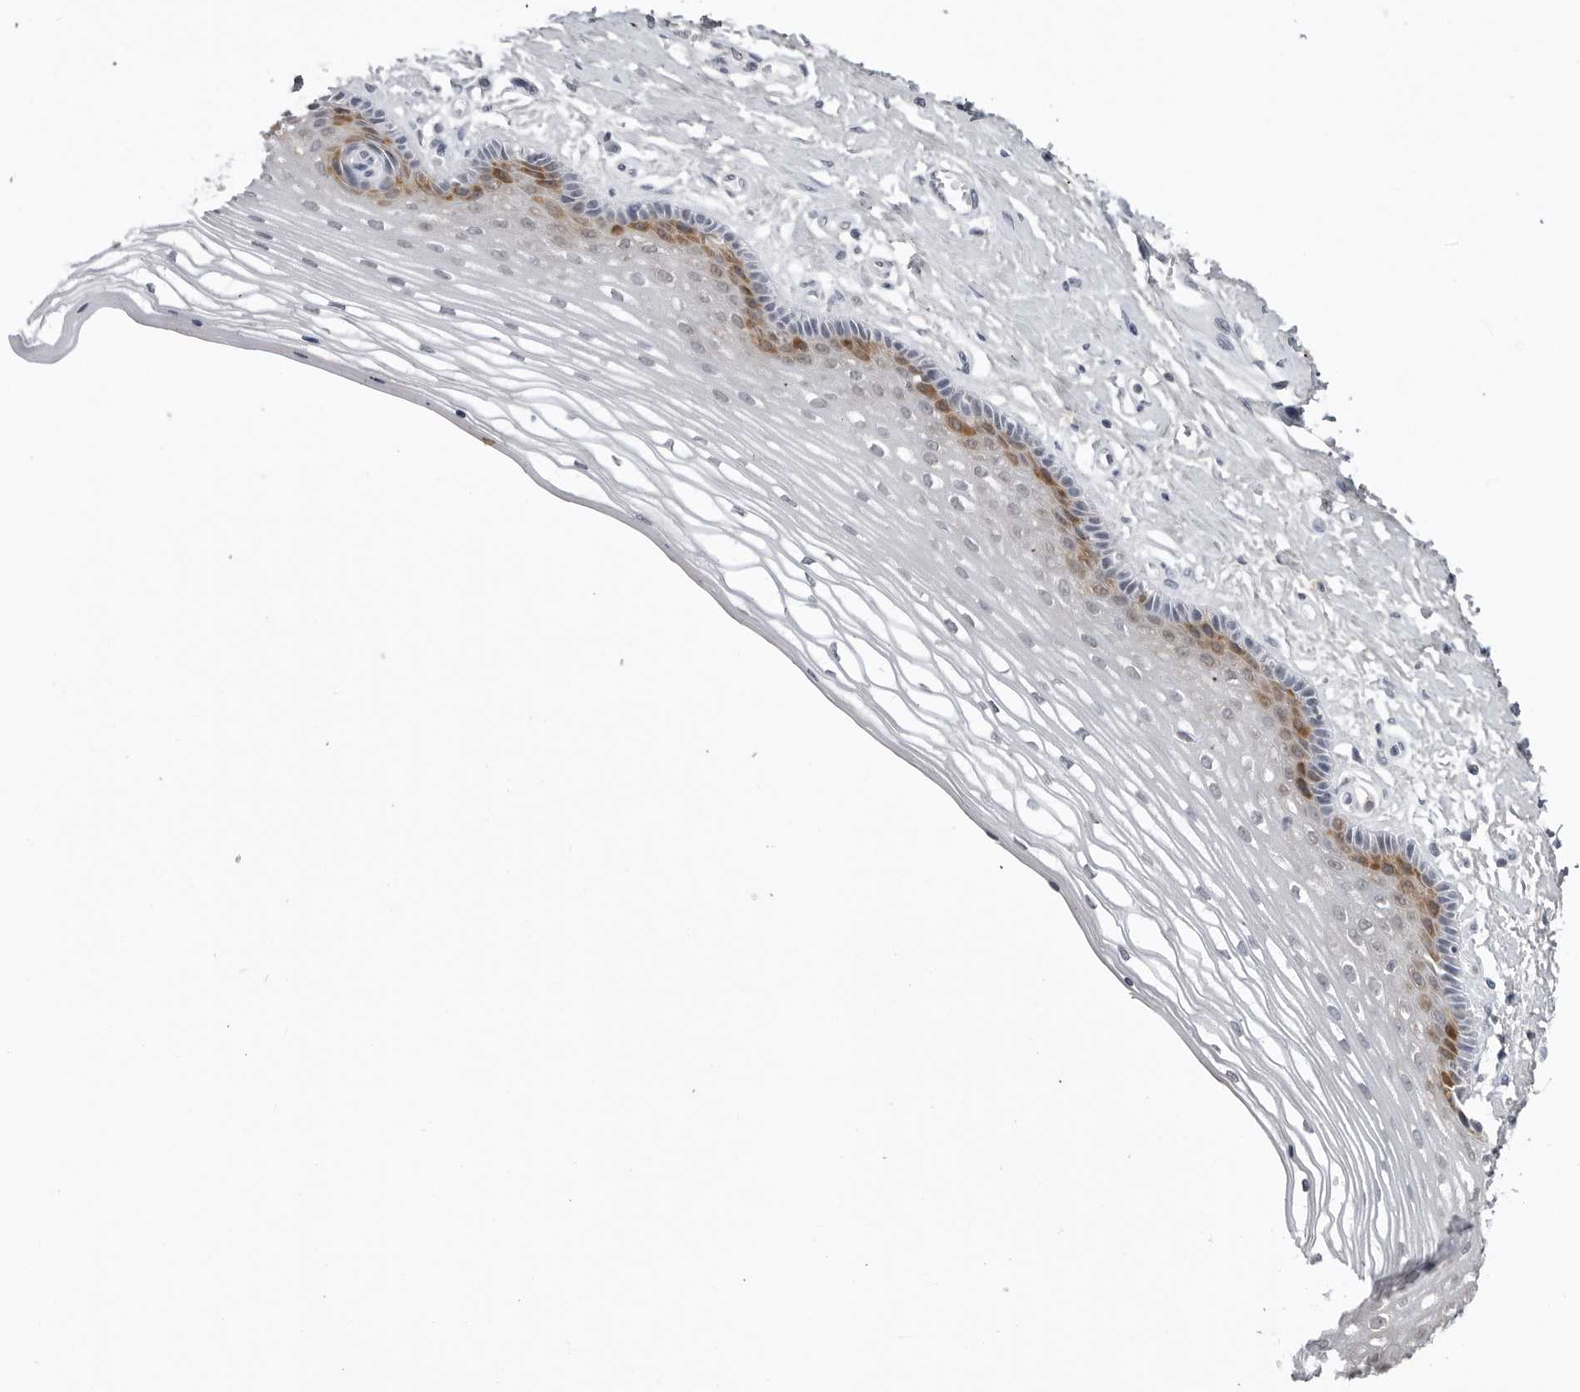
{"staining": {"intensity": "moderate", "quantity": "<25%", "location": "cytoplasmic/membranous"}, "tissue": "vagina", "cell_type": "Squamous epithelial cells", "image_type": "normal", "snomed": [{"axis": "morphology", "description": "Normal tissue, NOS"}, {"axis": "topography", "description": "Vagina"}], "caption": "Immunohistochemistry staining of normal vagina, which shows low levels of moderate cytoplasmic/membranous expression in about <25% of squamous epithelial cells indicating moderate cytoplasmic/membranous protein positivity. The staining was performed using DAB (3,3'-diaminobenzidine) (brown) for protein detection and nuclei were counterstained in hematoxylin (blue).", "gene": "RRM1", "patient": {"sex": "female", "age": 46}}